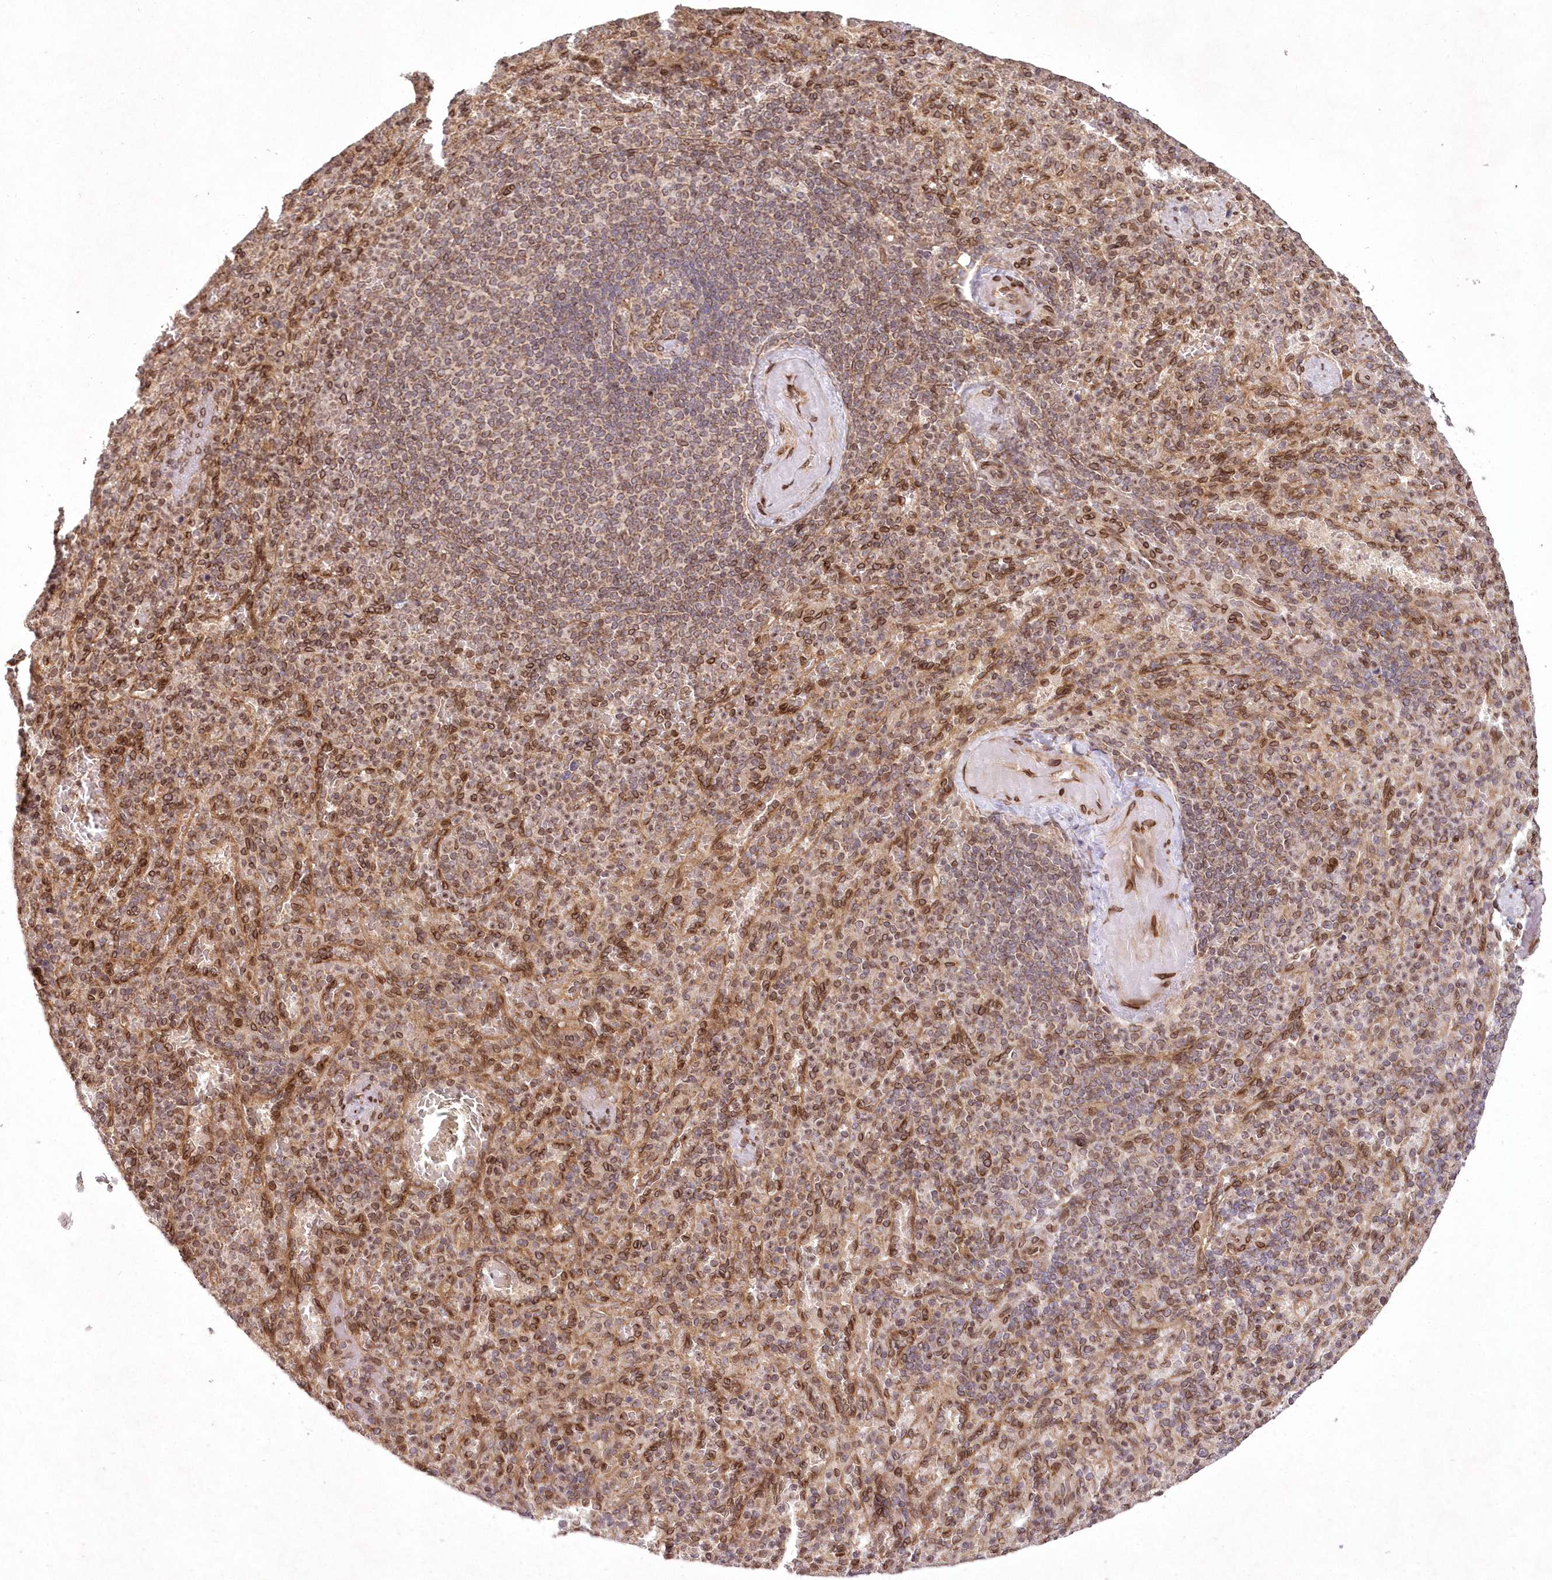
{"staining": {"intensity": "moderate", "quantity": "25%-75%", "location": "cytoplasmic/membranous,nuclear"}, "tissue": "spleen", "cell_type": "Cells in red pulp", "image_type": "normal", "snomed": [{"axis": "morphology", "description": "Normal tissue, NOS"}, {"axis": "topography", "description": "Spleen"}], "caption": "A micrograph showing moderate cytoplasmic/membranous,nuclear positivity in approximately 25%-75% of cells in red pulp in unremarkable spleen, as visualized by brown immunohistochemical staining.", "gene": "DNAJC27", "patient": {"sex": "female", "age": 74}}